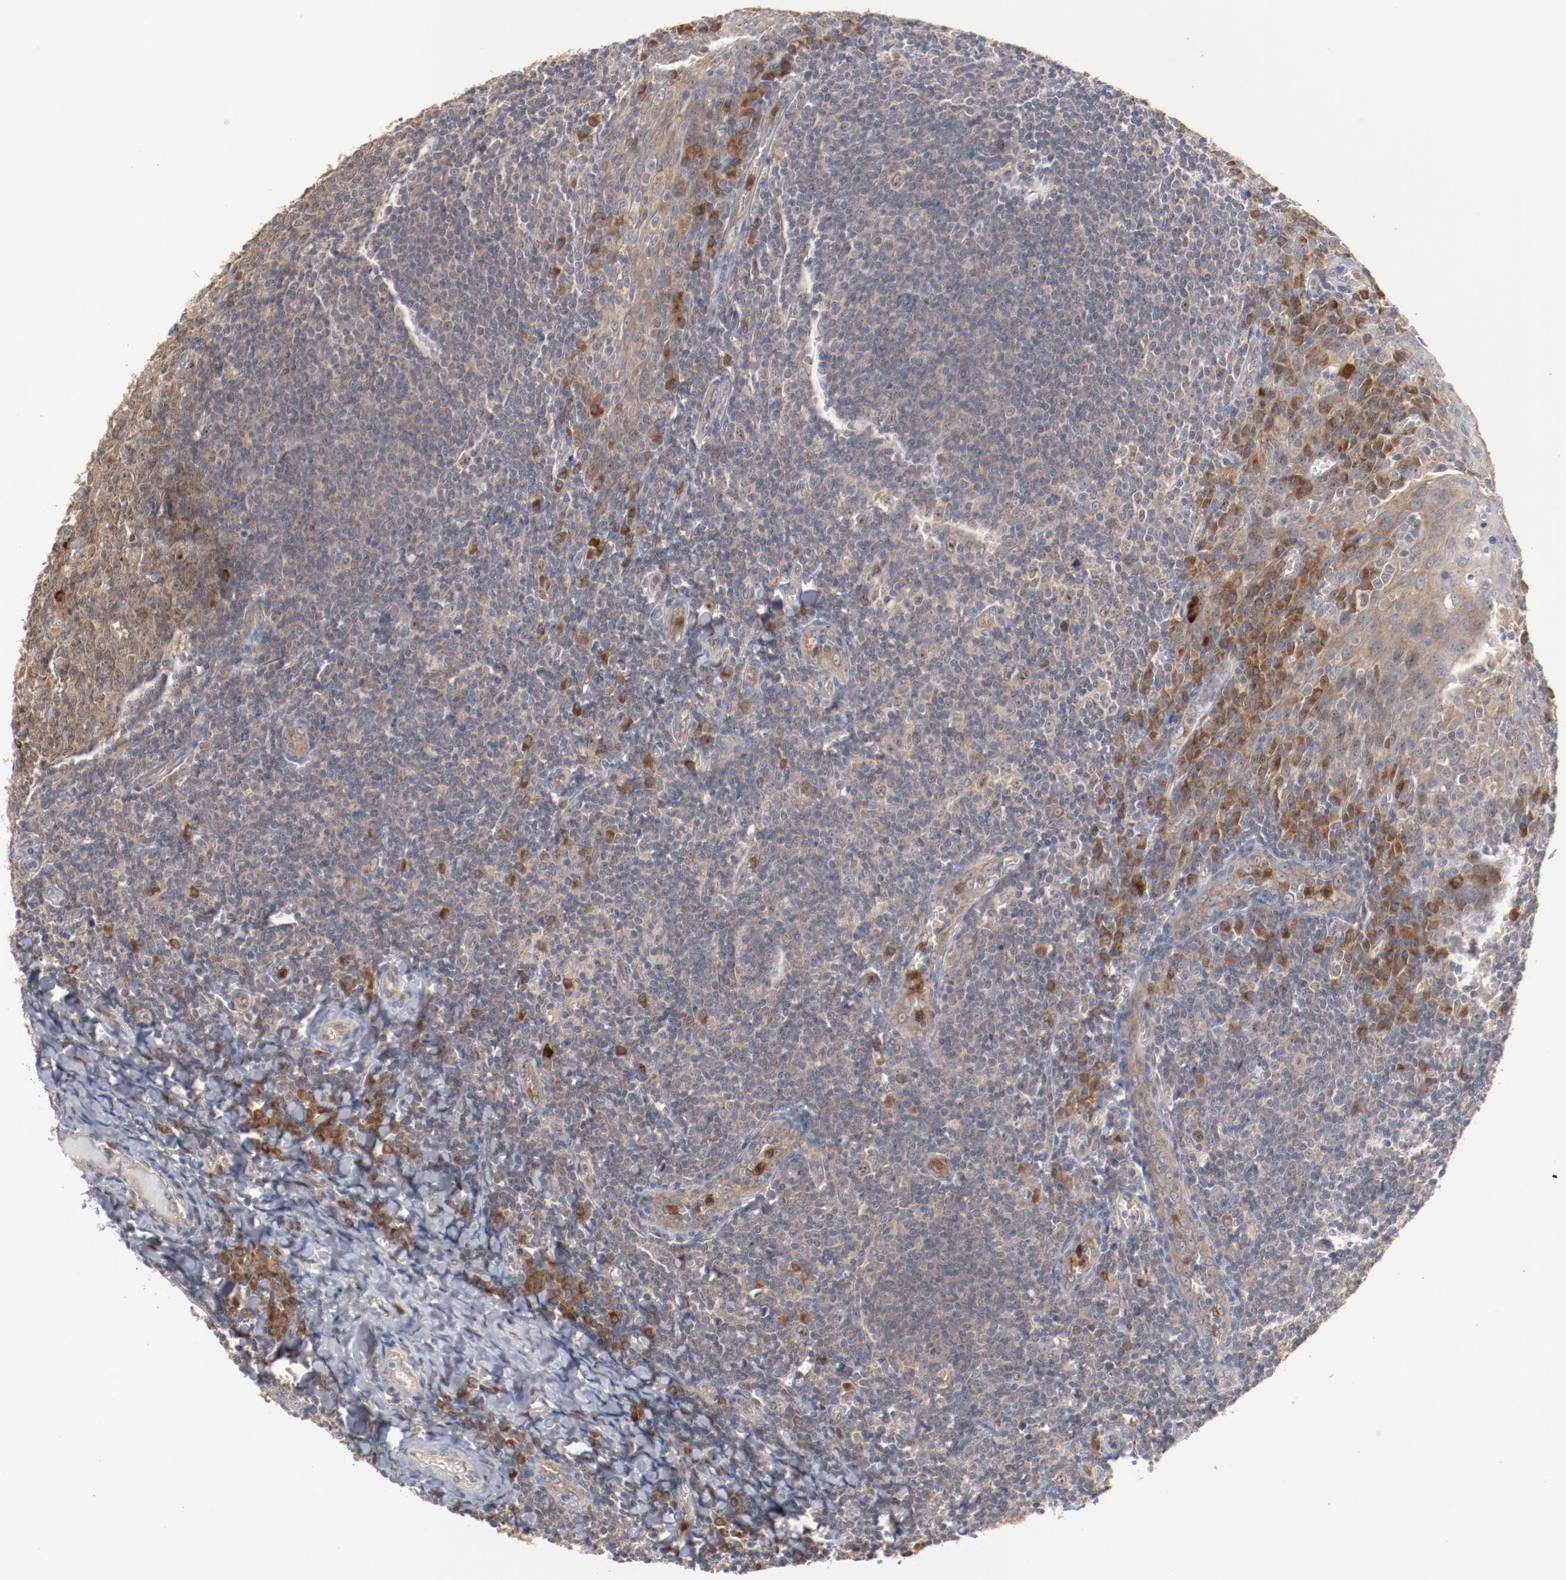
{"staining": {"intensity": "weak", "quantity": ">75%", "location": "cytoplasmic/membranous"}, "tissue": "tonsil", "cell_type": "Germinal center cells", "image_type": "normal", "snomed": [{"axis": "morphology", "description": "Normal tissue, NOS"}, {"axis": "topography", "description": "Tonsil"}], "caption": "IHC of unremarkable human tonsil displays low levels of weak cytoplasmic/membranous positivity in approximately >75% of germinal center cells. (brown staining indicates protein expression, while blue staining denotes nuclei).", "gene": "RNASE11", "patient": {"sex": "male", "age": 31}}